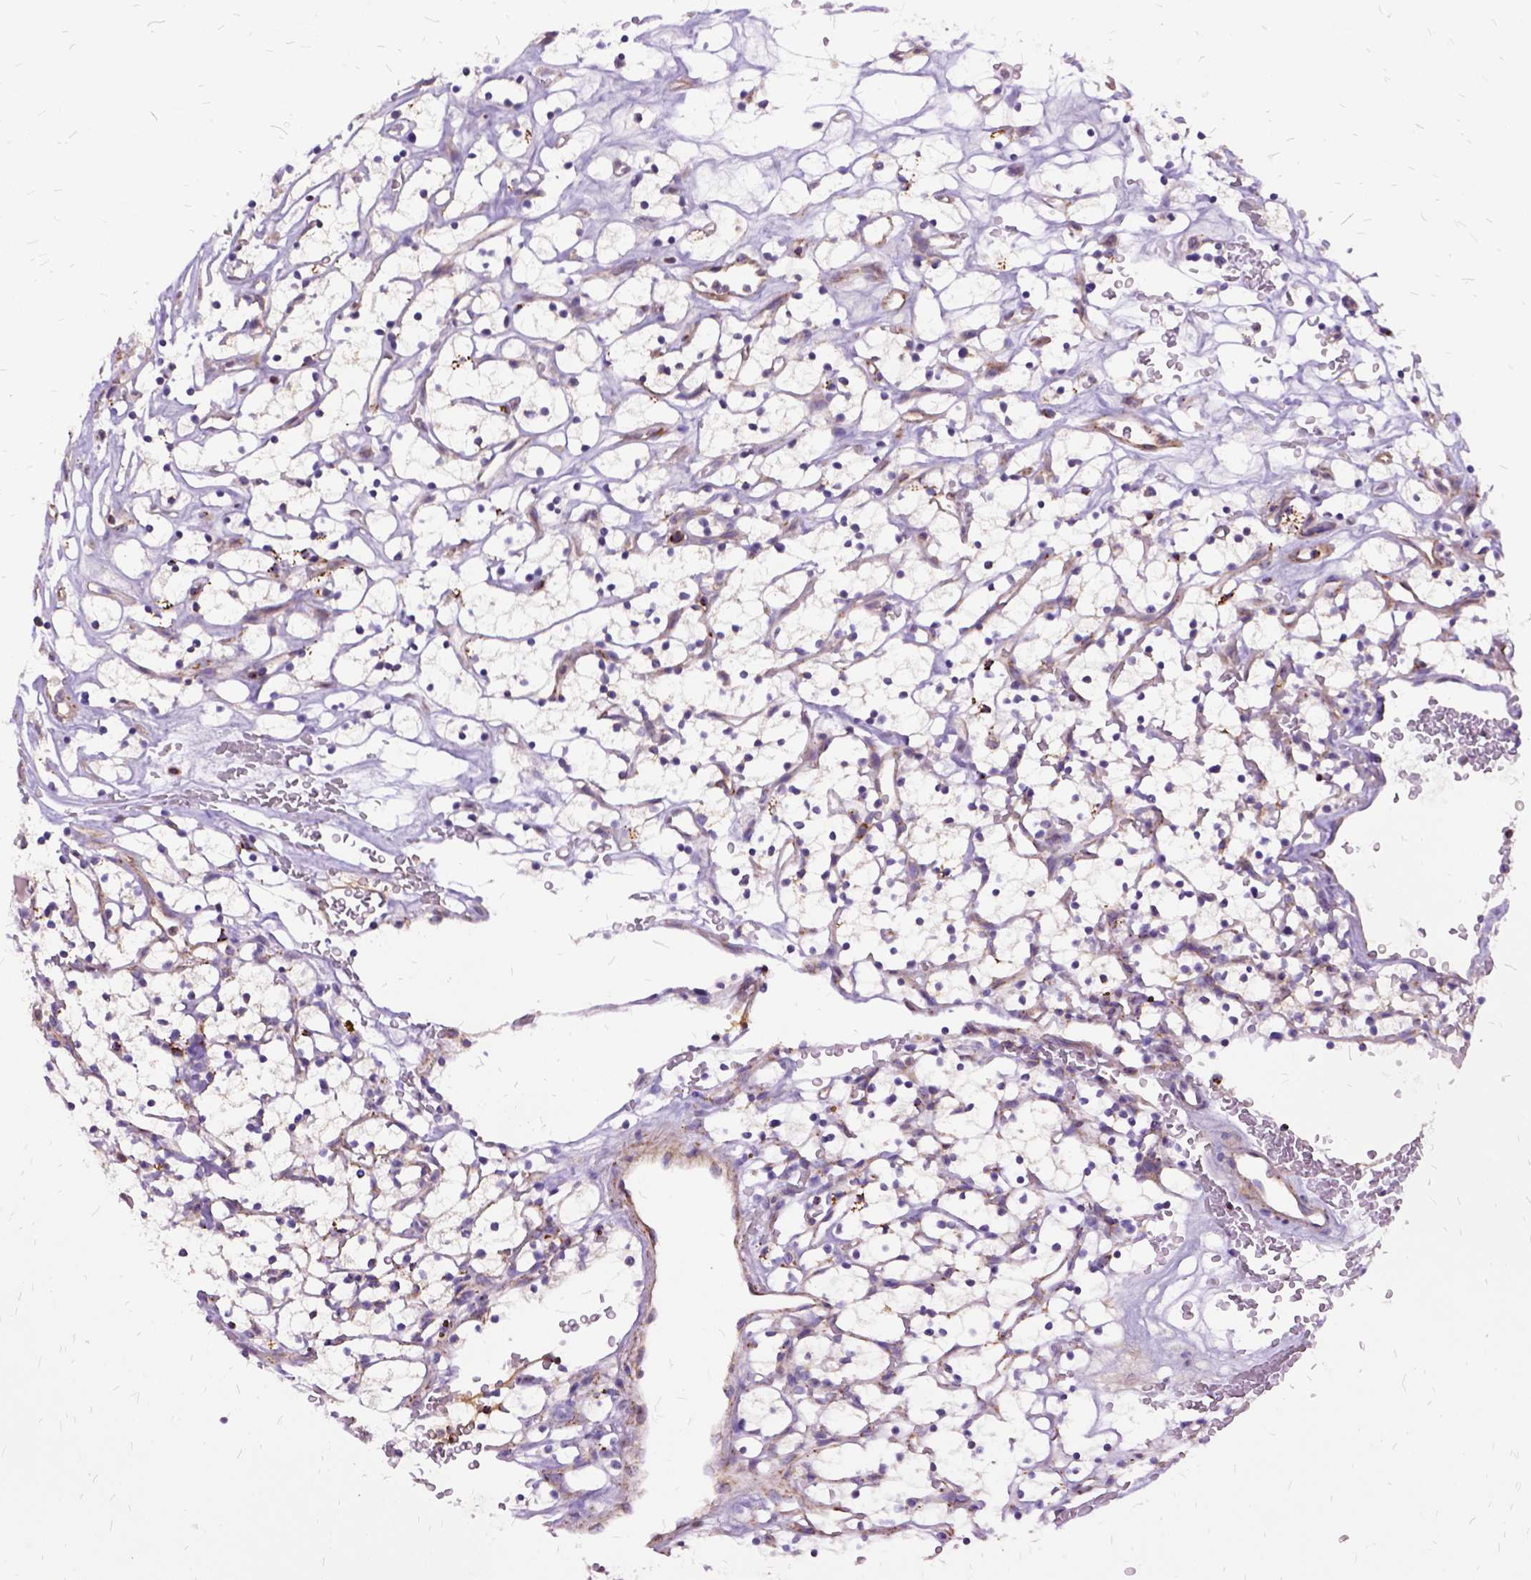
{"staining": {"intensity": "weak", "quantity": "<25%", "location": "cytoplasmic/membranous"}, "tissue": "renal cancer", "cell_type": "Tumor cells", "image_type": "cancer", "snomed": [{"axis": "morphology", "description": "Adenocarcinoma, NOS"}, {"axis": "topography", "description": "Kidney"}], "caption": "An immunohistochemistry (IHC) photomicrograph of renal cancer is shown. There is no staining in tumor cells of renal cancer.", "gene": "OXCT1", "patient": {"sex": "female", "age": 64}}